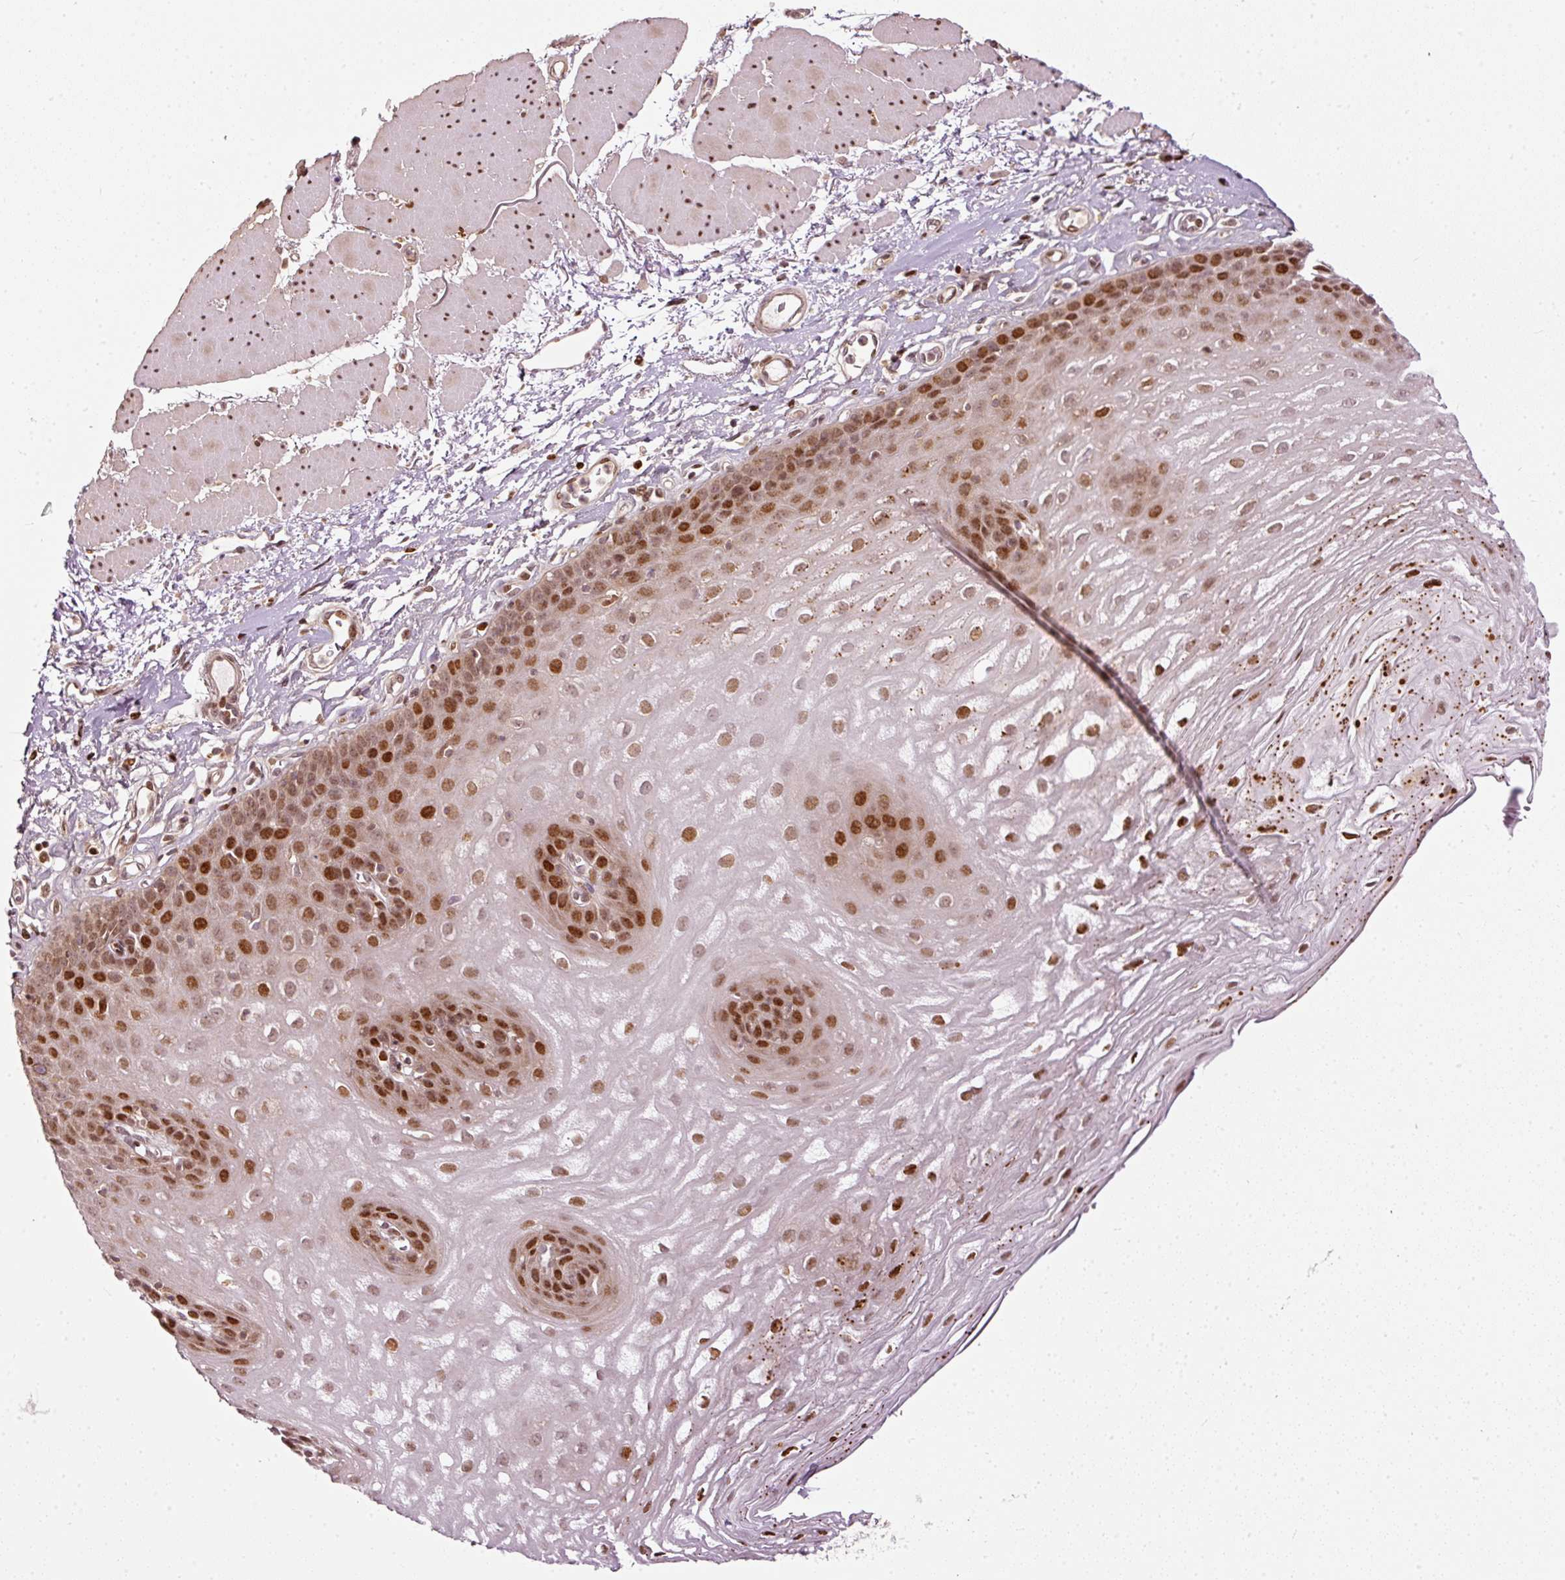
{"staining": {"intensity": "strong", "quantity": ">75%", "location": "nuclear"}, "tissue": "esophagus", "cell_type": "Squamous epithelial cells", "image_type": "normal", "snomed": [{"axis": "morphology", "description": "Normal tissue, NOS"}, {"axis": "topography", "description": "Esophagus"}], "caption": "IHC image of unremarkable esophagus stained for a protein (brown), which shows high levels of strong nuclear expression in approximately >75% of squamous epithelial cells.", "gene": "ZNF778", "patient": {"sex": "female", "age": 81}}